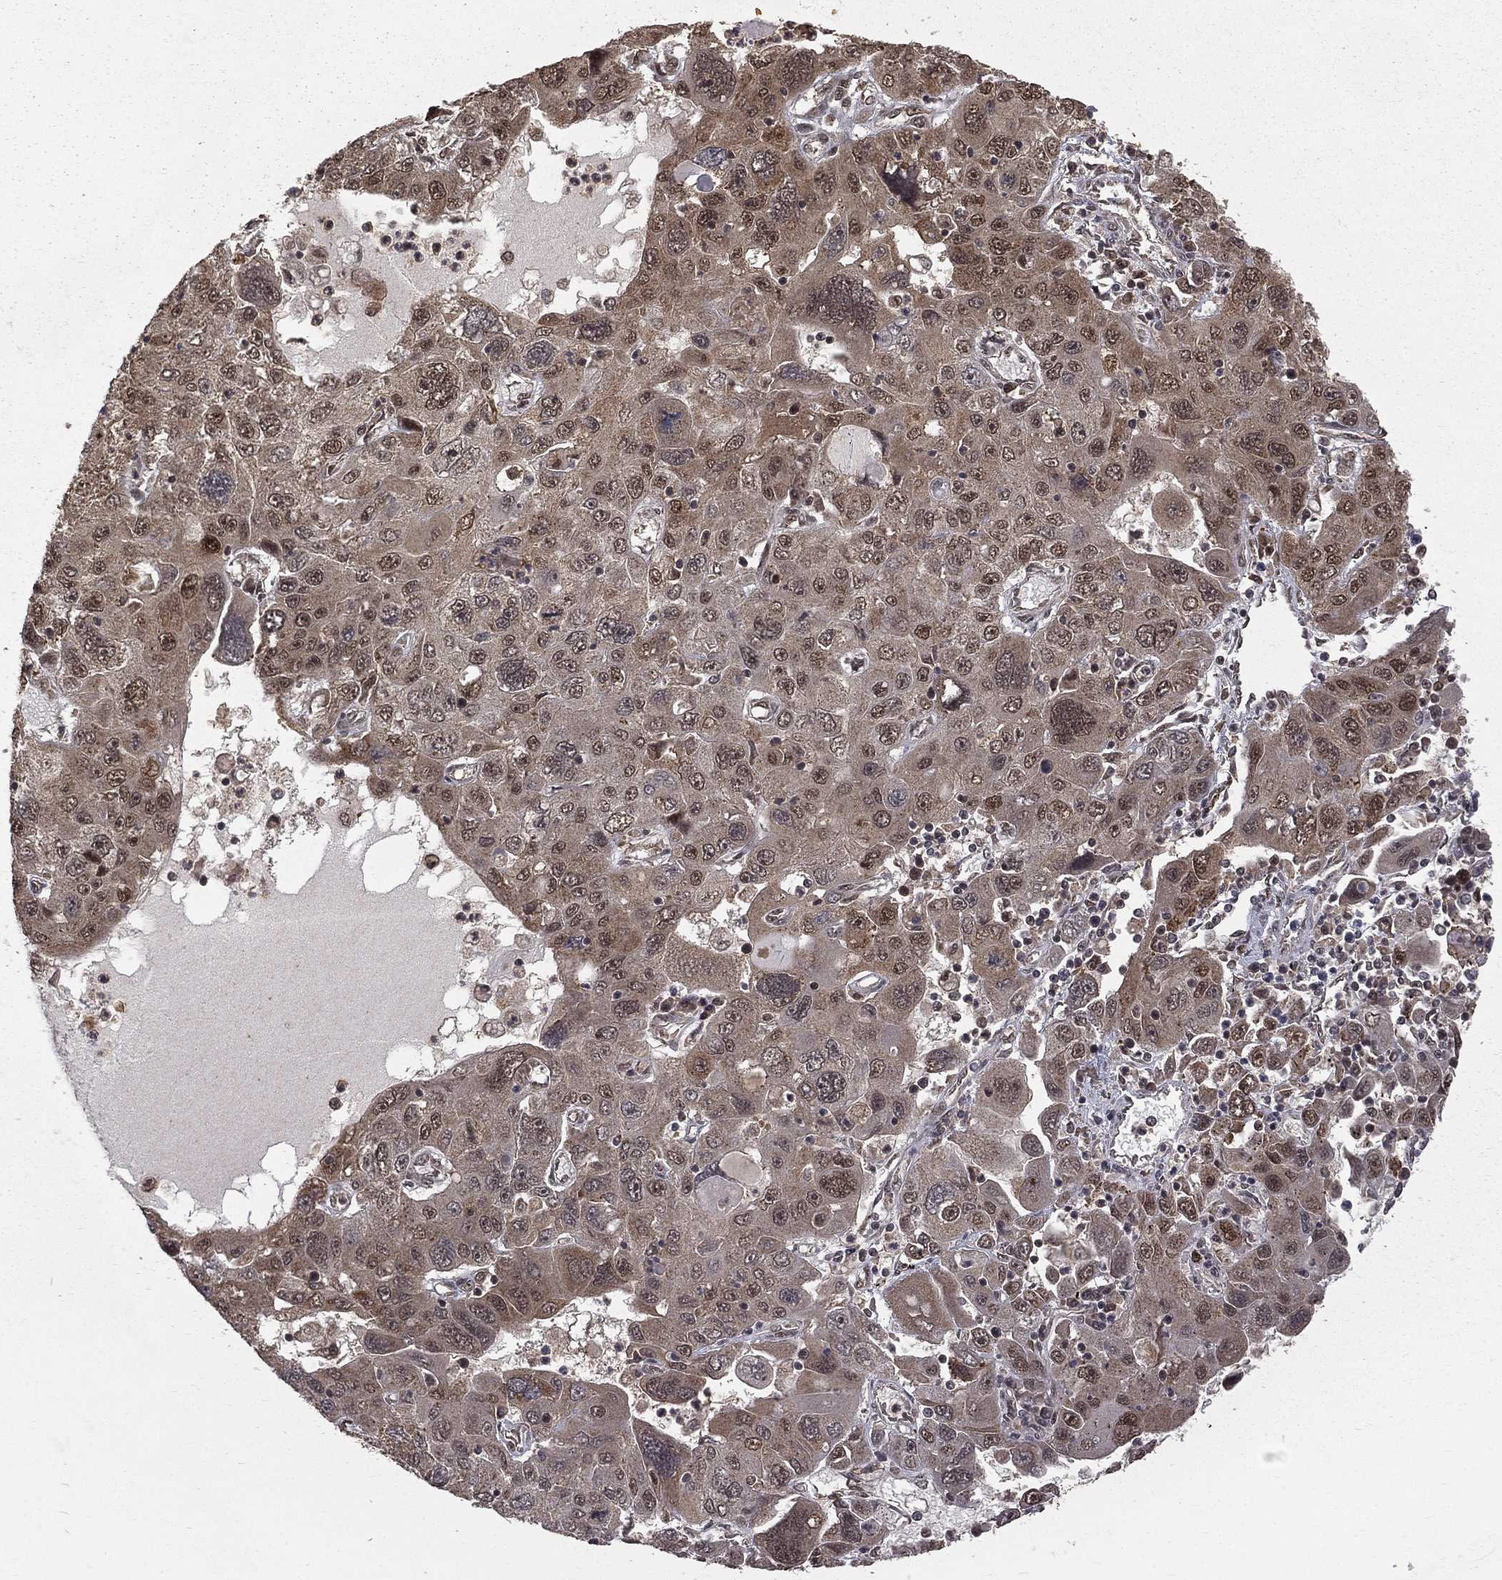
{"staining": {"intensity": "moderate", "quantity": "25%-75%", "location": "nuclear"}, "tissue": "stomach cancer", "cell_type": "Tumor cells", "image_type": "cancer", "snomed": [{"axis": "morphology", "description": "Adenocarcinoma, NOS"}, {"axis": "topography", "description": "Stomach"}], "caption": "A medium amount of moderate nuclear expression is present in about 25%-75% of tumor cells in stomach cancer (adenocarcinoma) tissue.", "gene": "JMJD6", "patient": {"sex": "male", "age": 56}}